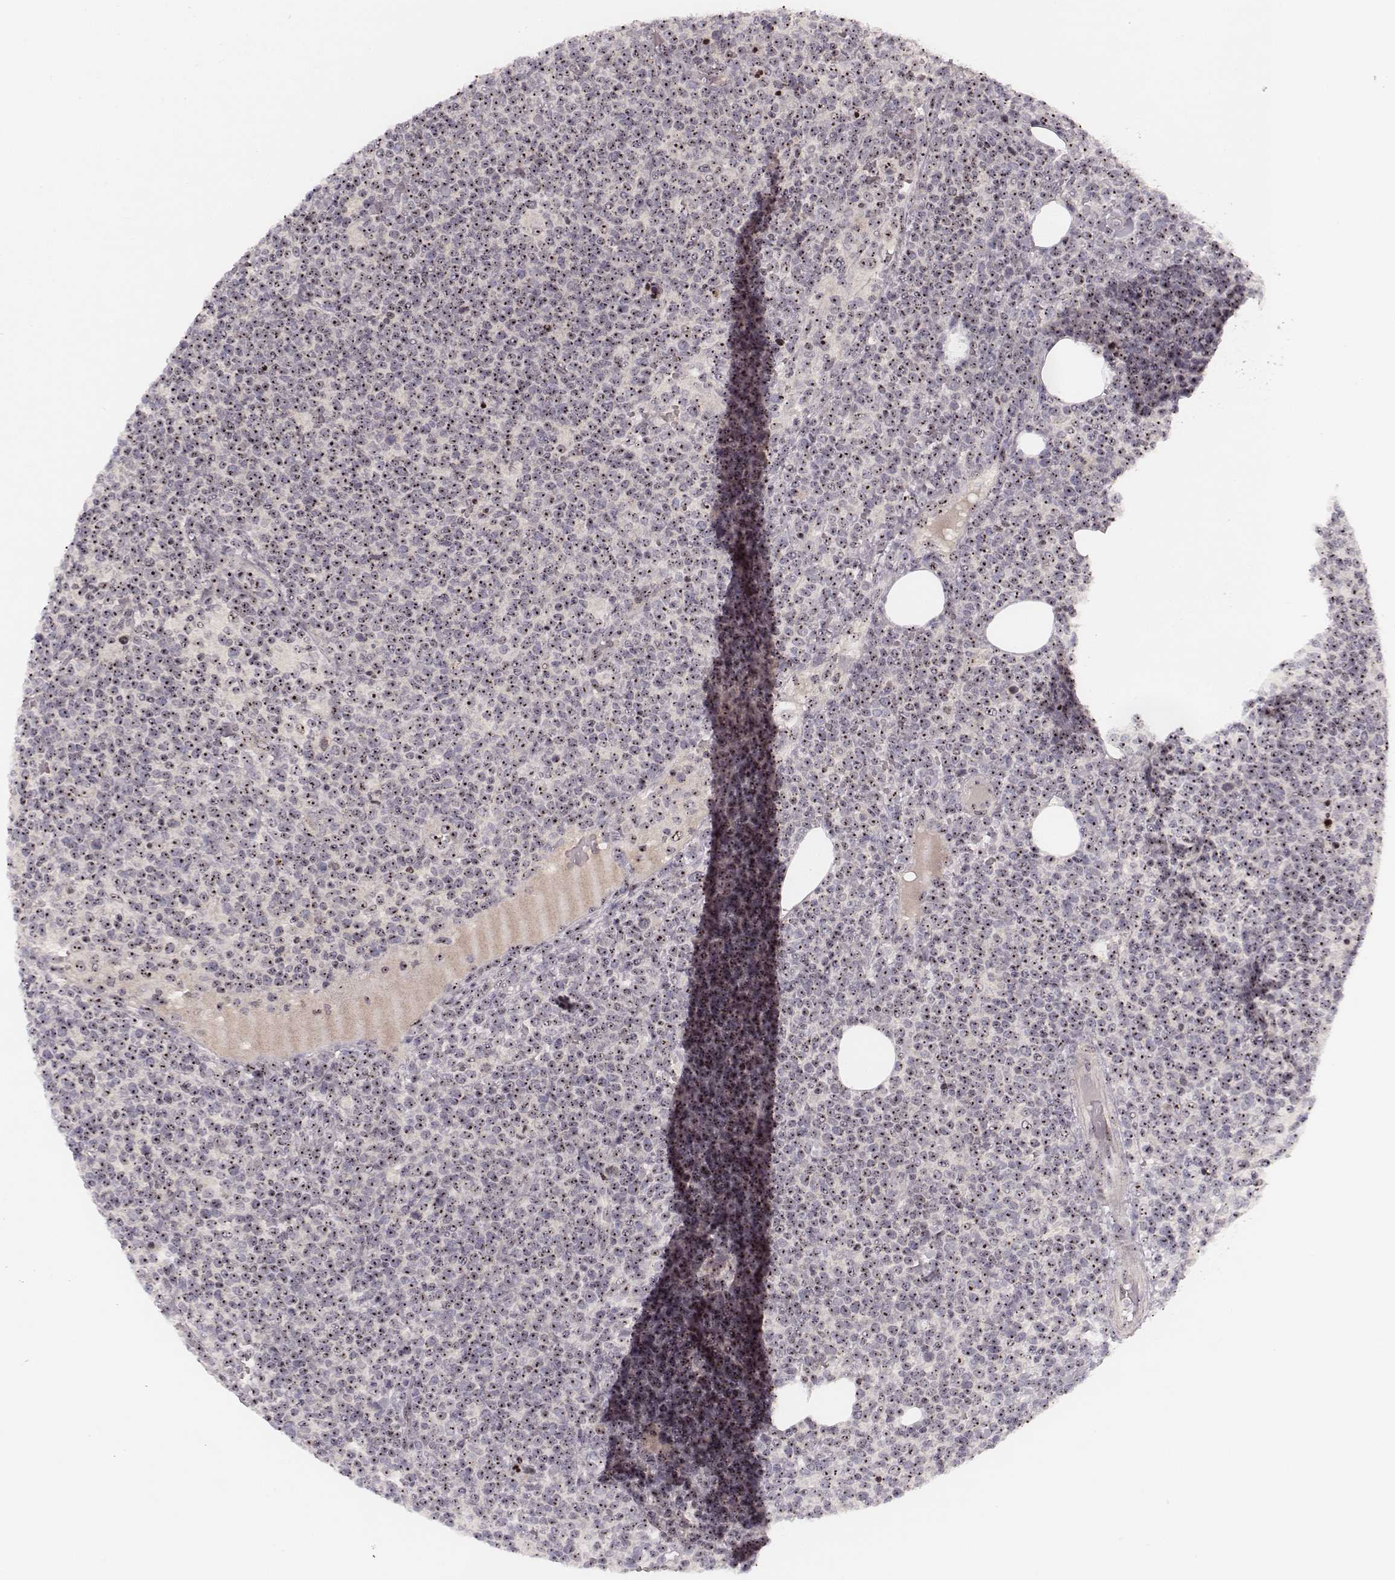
{"staining": {"intensity": "moderate", "quantity": ">75%", "location": "nuclear"}, "tissue": "lymphoma", "cell_type": "Tumor cells", "image_type": "cancer", "snomed": [{"axis": "morphology", "description": "Malignant lymphoma, non-Hodgkin's type, High grade"}, {"axis": "topography", "description": "Lymph node"}], "caption": "Protein positivity by IHC exhibits moderate nuclear staining in approximately >75% of tumor cells in lymphoma. The staining was performed using DAB (3,3'-diaminobenzidine), with brown indicating positive protein expression. Nuclei are stained blue with hematoxylin.", "gene": "NOP56", "patient": {"sex": "male", "age": 61}}